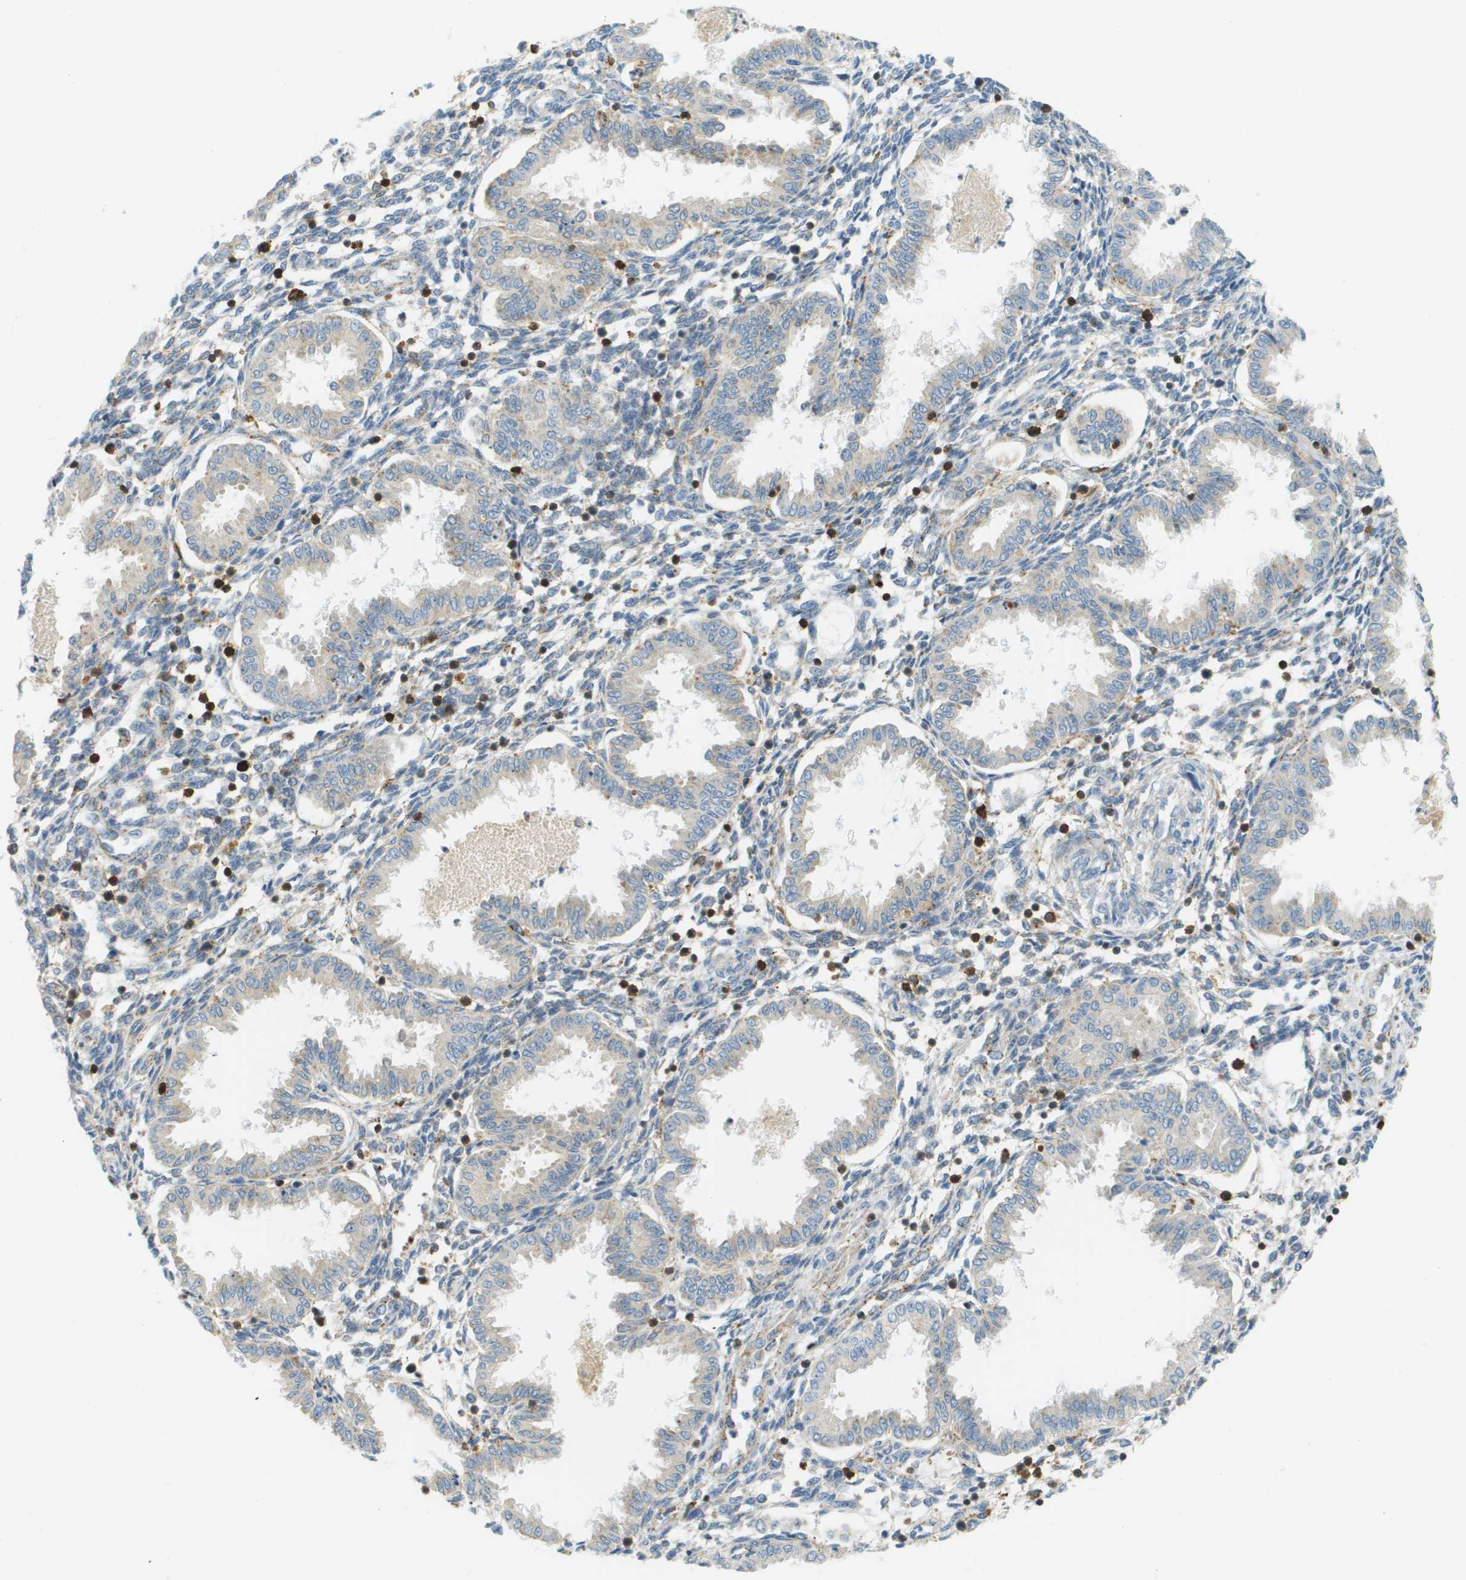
{"staining": {"intensity": "weak", "quantity": "<25%", "location": "cytoplasmic/membranous"}, "tissue": "endometrium", "cell_type": "Cells in endometrial stroma", "image_type": "normal", "snomed": [{"axis": "morphology", "description": "Normal tissue, NOS"}, {"axis": "topography", "description": "Endometrium"}], "caption": "IHC of benign human endometrium shows no expression in cells in endometrial stroma. (Stains: DAB IHC with hematoxylin counter stain, Microscopy: brightfield microscopy at high magnification).", "gene": "PLBD2", "patient": {"sex": "female", "age": 33}}